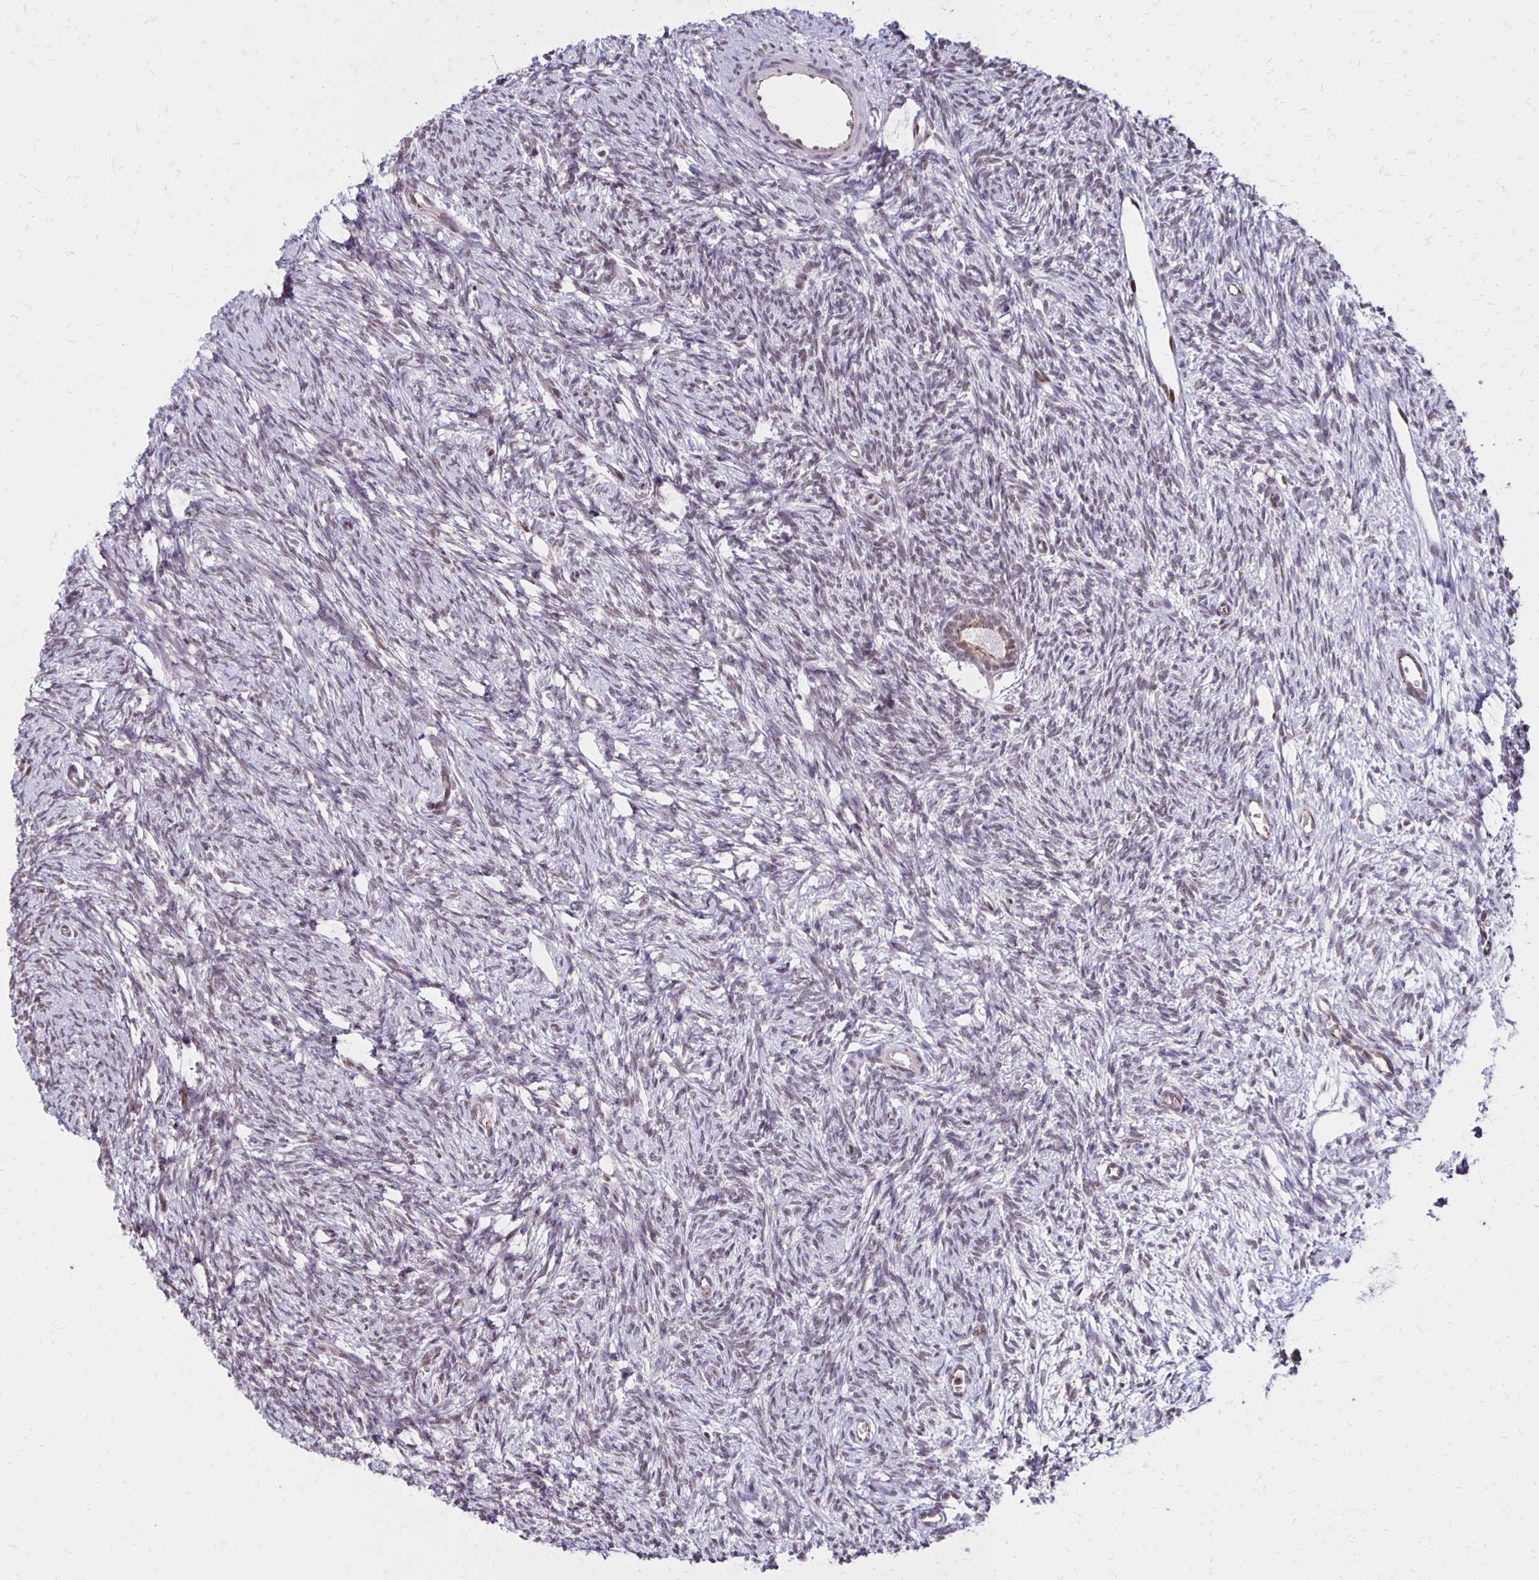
{"staining": {"intensity": "weak", "quantity": ">75%", "location": "cytoplasmic/membranous"}, "tissue": "ovary", "cell_type": "Follicle cells", "image_type": "normal", "snomed": [{"axis": "morphology", "description": "Normal tissue, NOS"}, {"axis": "topography", "description": "Ovary"}], "caption": "Ovary stained for a protein (brown) demonstrates weak cytoplasmic/membranous positive positivity in about >75% of follicle cells.", "gene": "DDB2", "patient": {"sex": "female", "age": 33}}